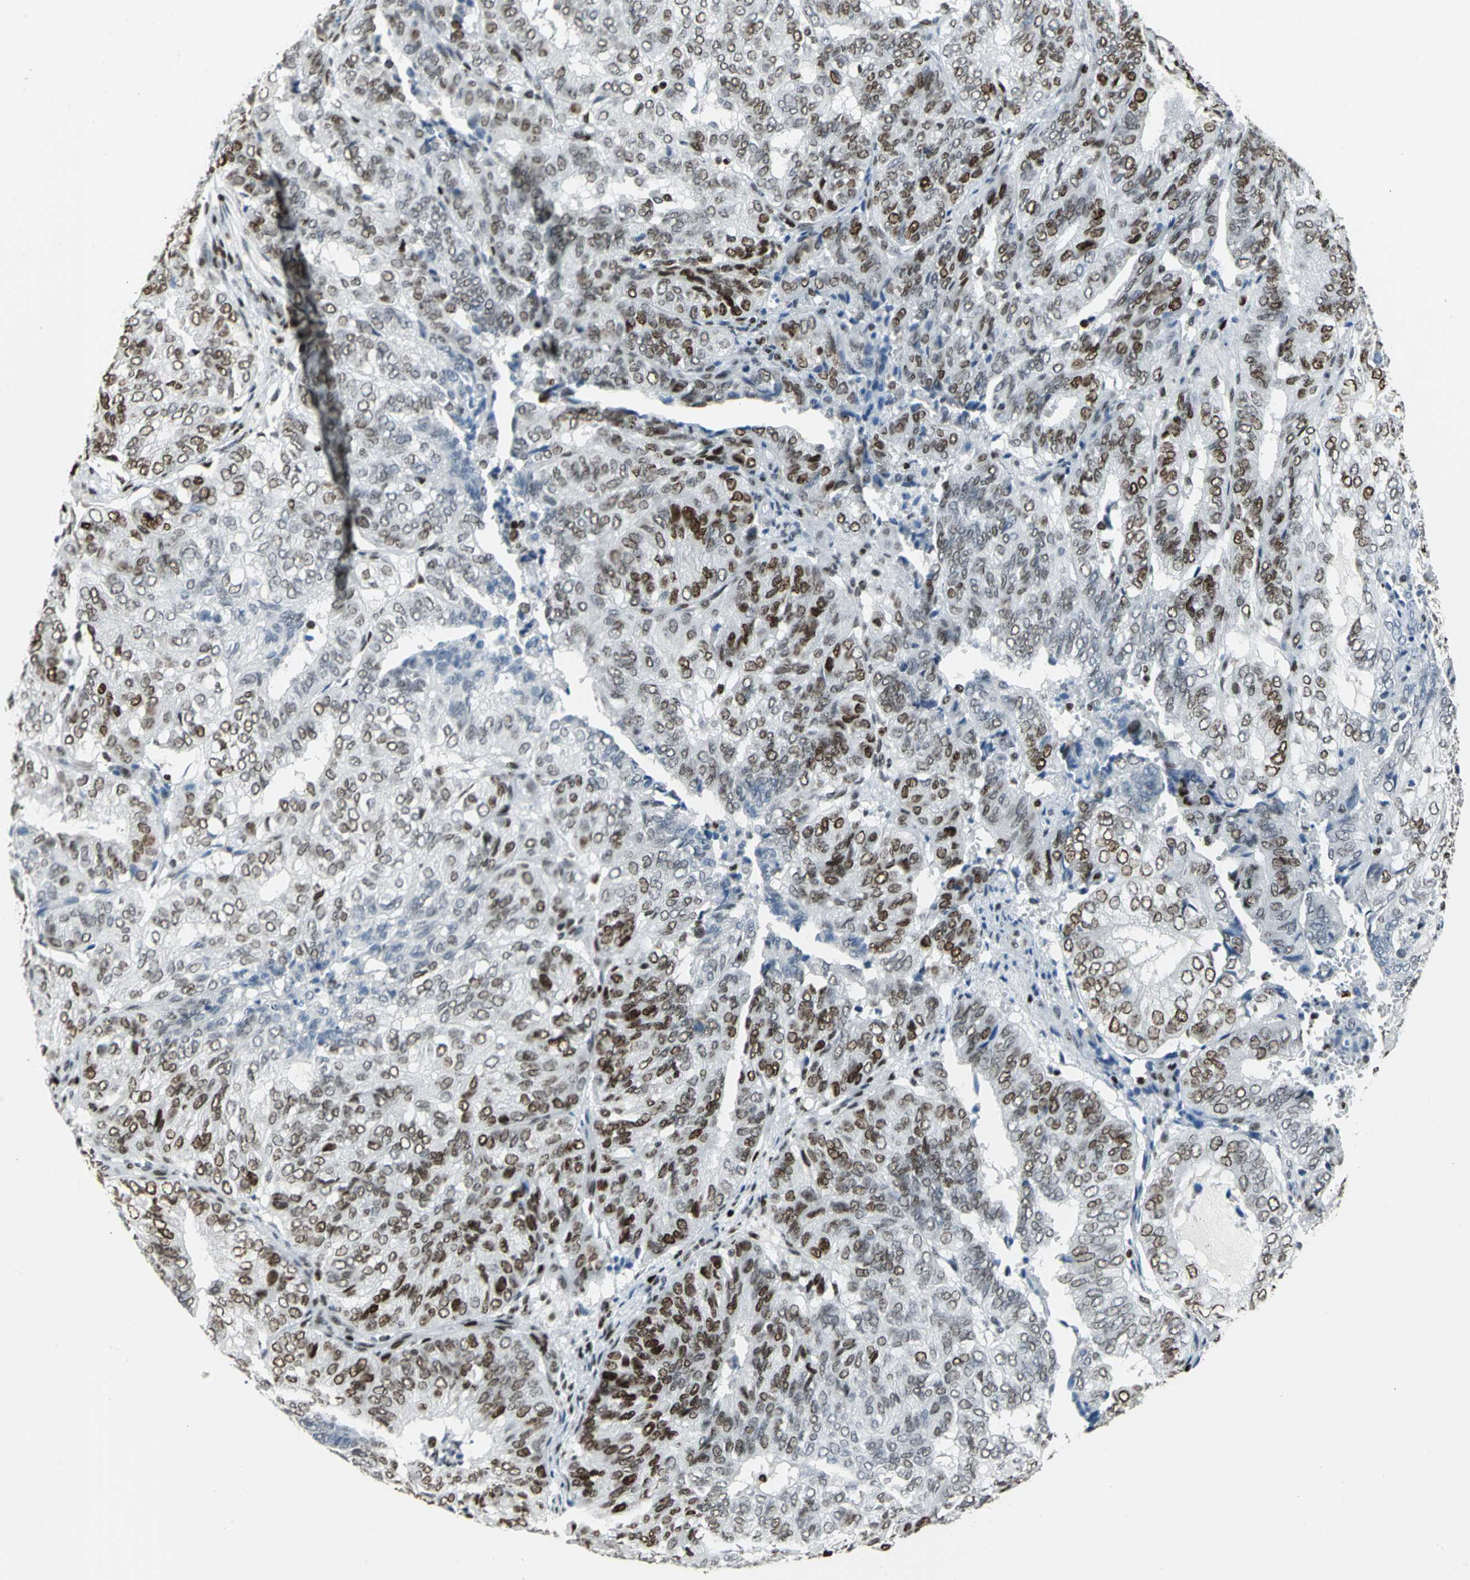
{"staining": {"intensity": "strong", "quantity": "25%-75%", "location": "nuclear"}, "tissue": "endometrial cancer", "cell_type": "Tumor cells", "image_type": "cancer", "snomed": [{"axis": "morphology", "description": "Adenocarcinoma, NOS"}, {"axis": "topography", "description": "Uterus"}], "caption": "DAB (3,3'-diaminobenzidine) immunohistochemical staining of adenocarcinoma (endometrial) displays strong nuclear protein staining in approximately 25%-75% of tumor cells.", "gene": "HNRNPD", "patient": {"sex": "female", "age": 60}}